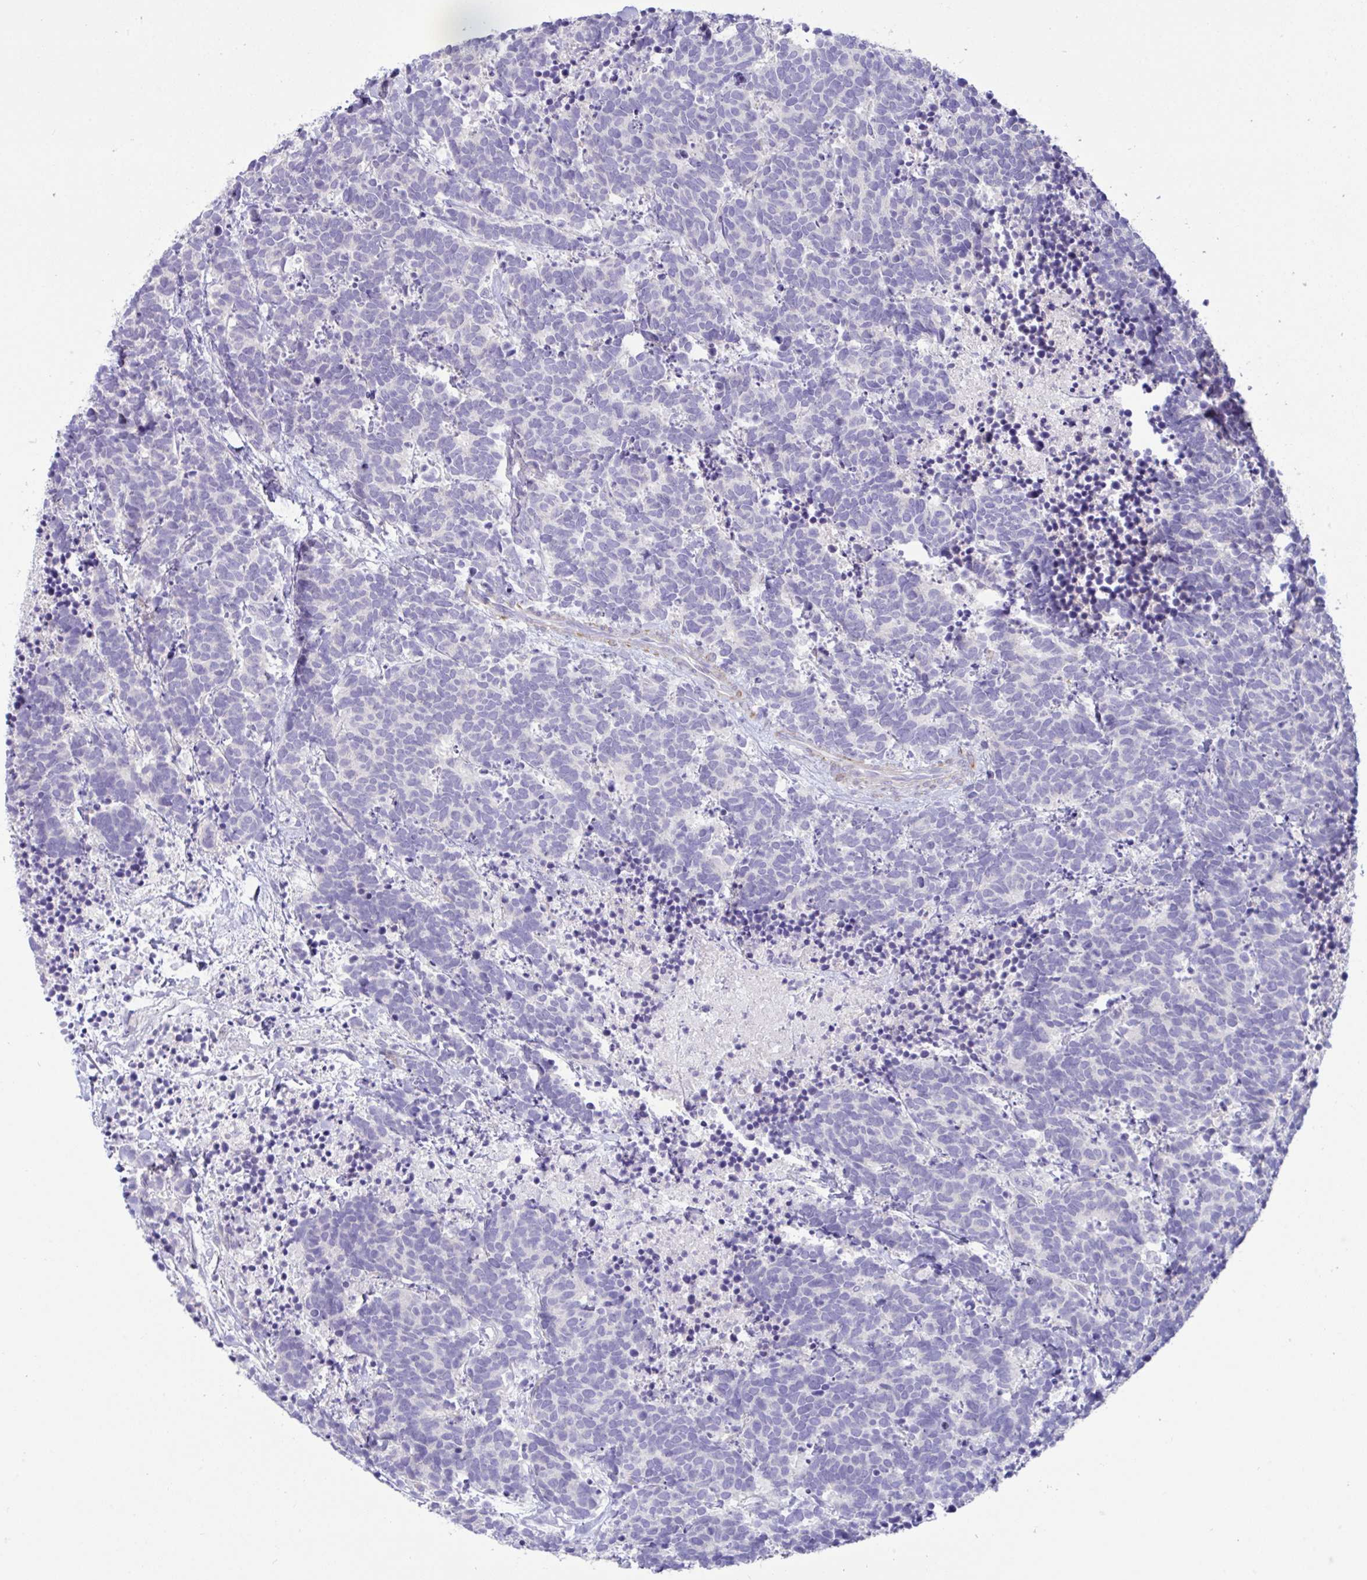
{"staining": {"intensity": "negative", "quantity": "none", "location": "none"}, "tissue": "carcinoid", "cell_type": "Tumor cells", "image_type": "cancer", "snomed": [{"axis": "morphology", "description": "Carcinoma, NOS"}, {"axis": "morphology", "description": "Carcinoid, malignant, NOS"}, {"axis": "topography", "description": "Prostate"}], "caption": "Human carcinoid (malignant) stained for a protein using immunohistochemistry demonstrates no expression in tumor cells.", "gene": "MED11", "patient": {"sex": "male", "age": 57}}